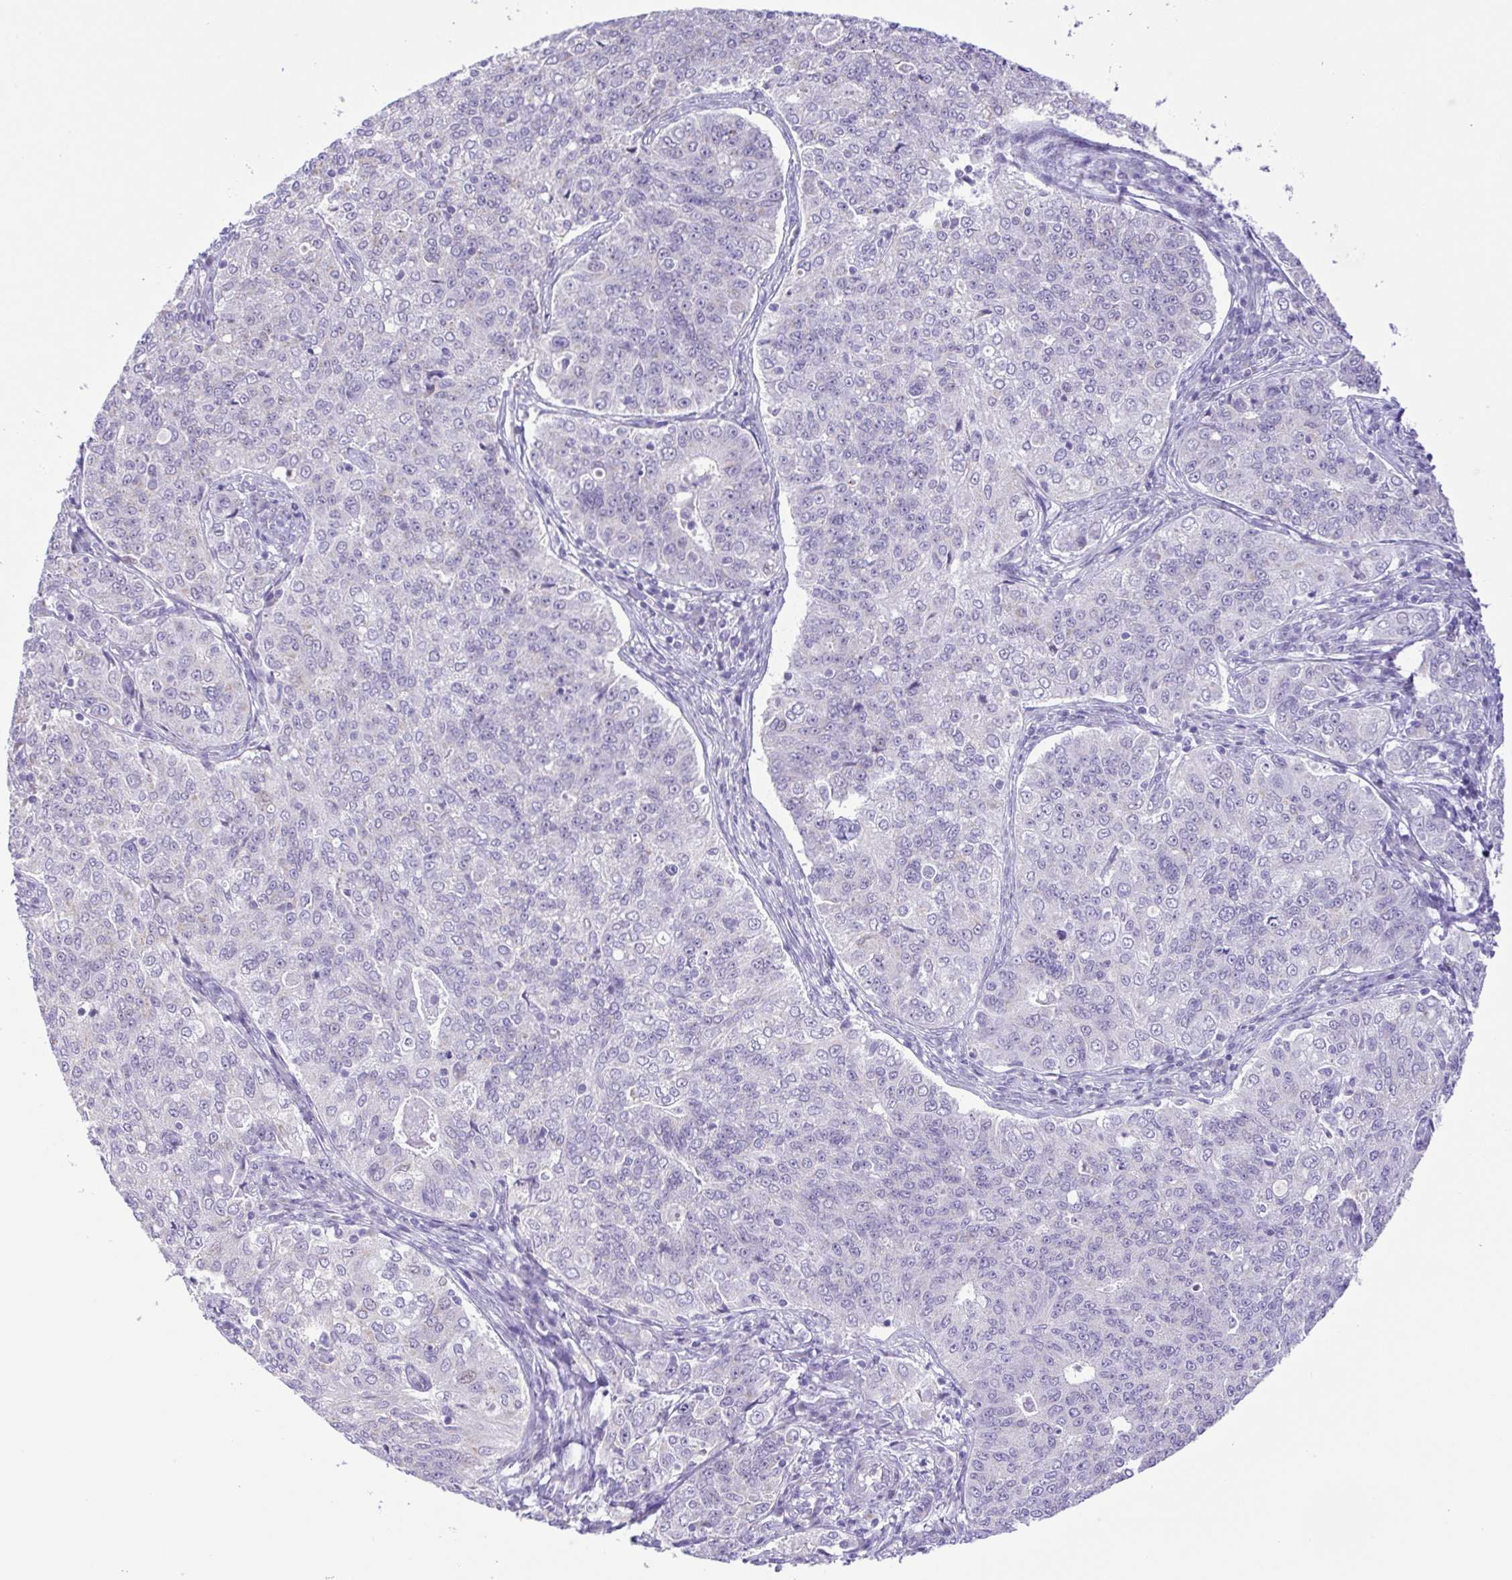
{"staining": {"intensity": "negative", "quantity": "none", "location": "none"}, "tissue": "endometrial cancer", "cell_type": "Tumor cells", "image_type": "cancer", "snomed": [{"axis": "morphology", "description": "Adenocarcinoma, NOS"}, {"axis": "topography", "description": "Endometrium"}], "caption": "High magnification brightfield microscopy of endometrial cancer stained with DAB (3,3'-diaminobenzidine) (brown) and counterstained with hematoxylin (blue): tumor cells show no significant positivity. (Immunohistochemistry (ihc), brightfield microscopy, high magnification).", "gene": "TGM3", "patient": {"sex": "female", "age": 43}}